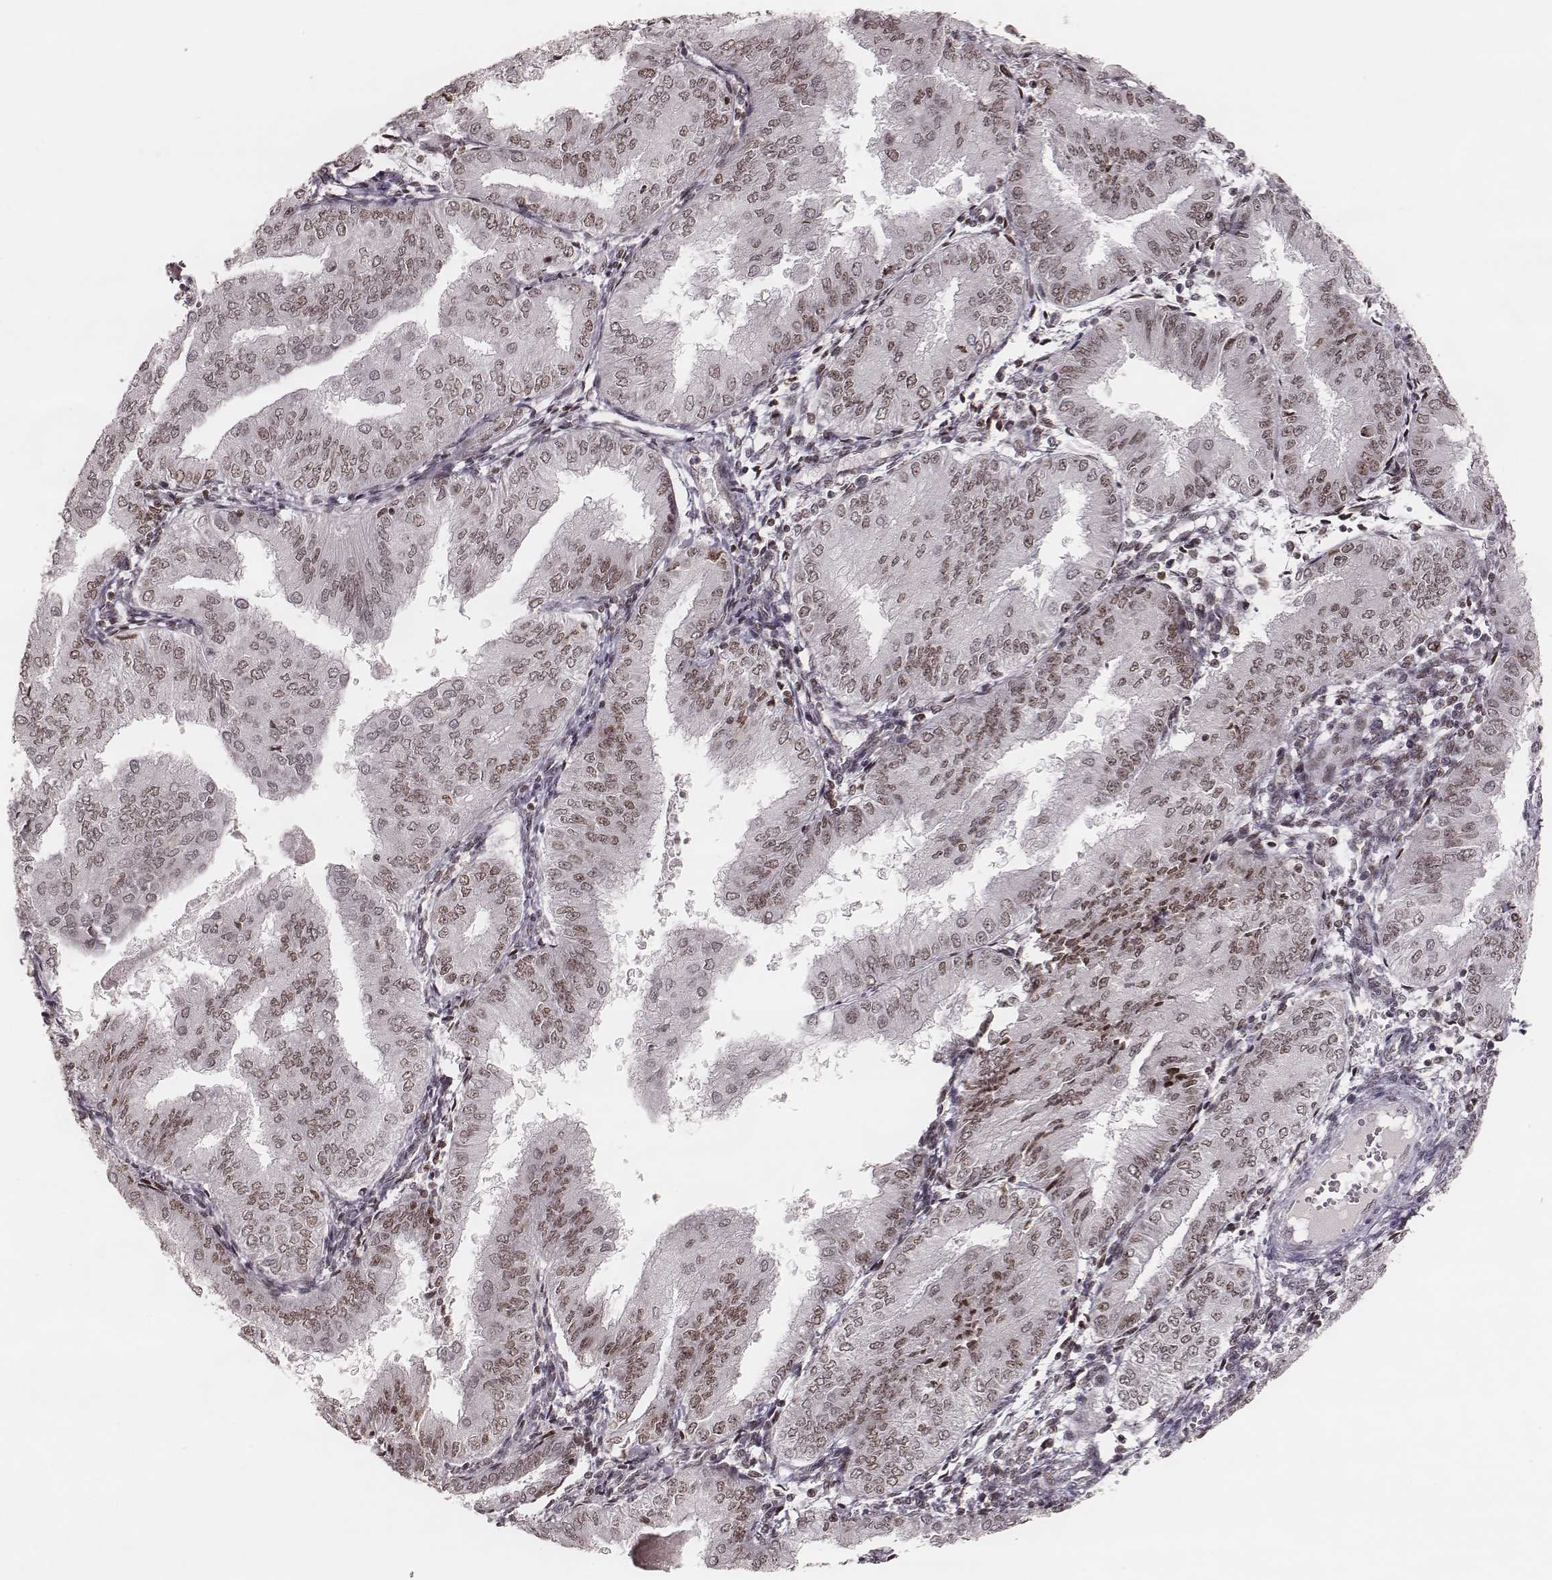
{"staining": {"intensity": "moderate", "quantity": ">75%", "location": "nuclear"}, "tissue": "endometrial cancer", "cell_type": "Tumor cells", "image_type": "cancer", "snomed": [{"axis": "morphology", "description": "Adenocarcinoma, NOS"}, {"axis": "topography", "description": "Endometrium"}], "caption": "High-power microscopy captured an immunohistochemistry histopathology image of endometrial cancer (adenocarcinoma), revealing moderate nuclear expression in approximately >75% of tumor cells. Nuclei are stained in blue.", "gene": "PARP1", "patient": {"sex": "female", "age": 53}}